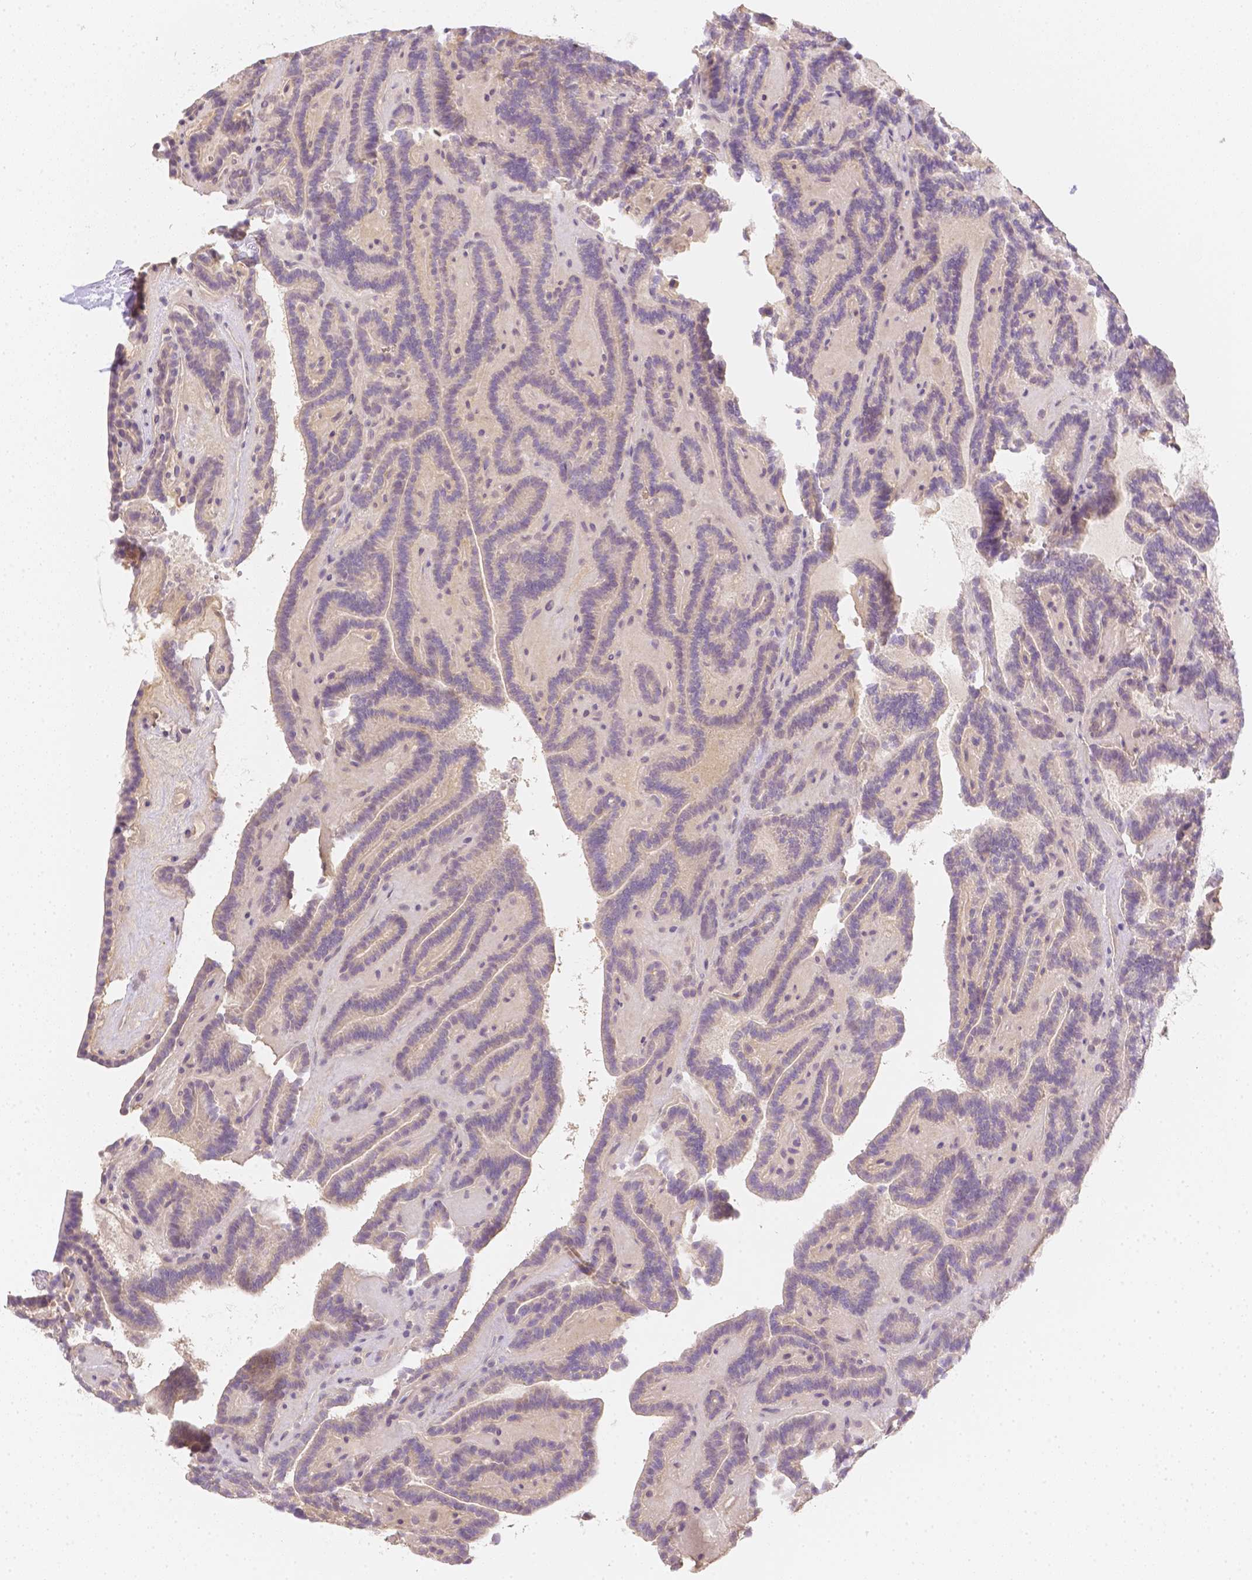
{"staining": {"intensity": "negative", "quantity": "none", "location": "none"}, "tissue": "thyroid cancer", "cell_type": "Tumor cells", "image_type": "cancer", "snomed": [{"axis": "morphology", "description": "Papillary adenocarcinoma, NOS"}, {"axis": "topography", "description": "Thyroid gland"}], "caption": "IHC histopathology image of neoplastic tissue: human papillary adenocarcinoma (thyroid) stained with DAB (3,3'-diaminobenzidine) demonstrates no significant protein positivity in tumor cells.", "gene": "C10orf67", "patient": {"sex": "female", "age": 21}}